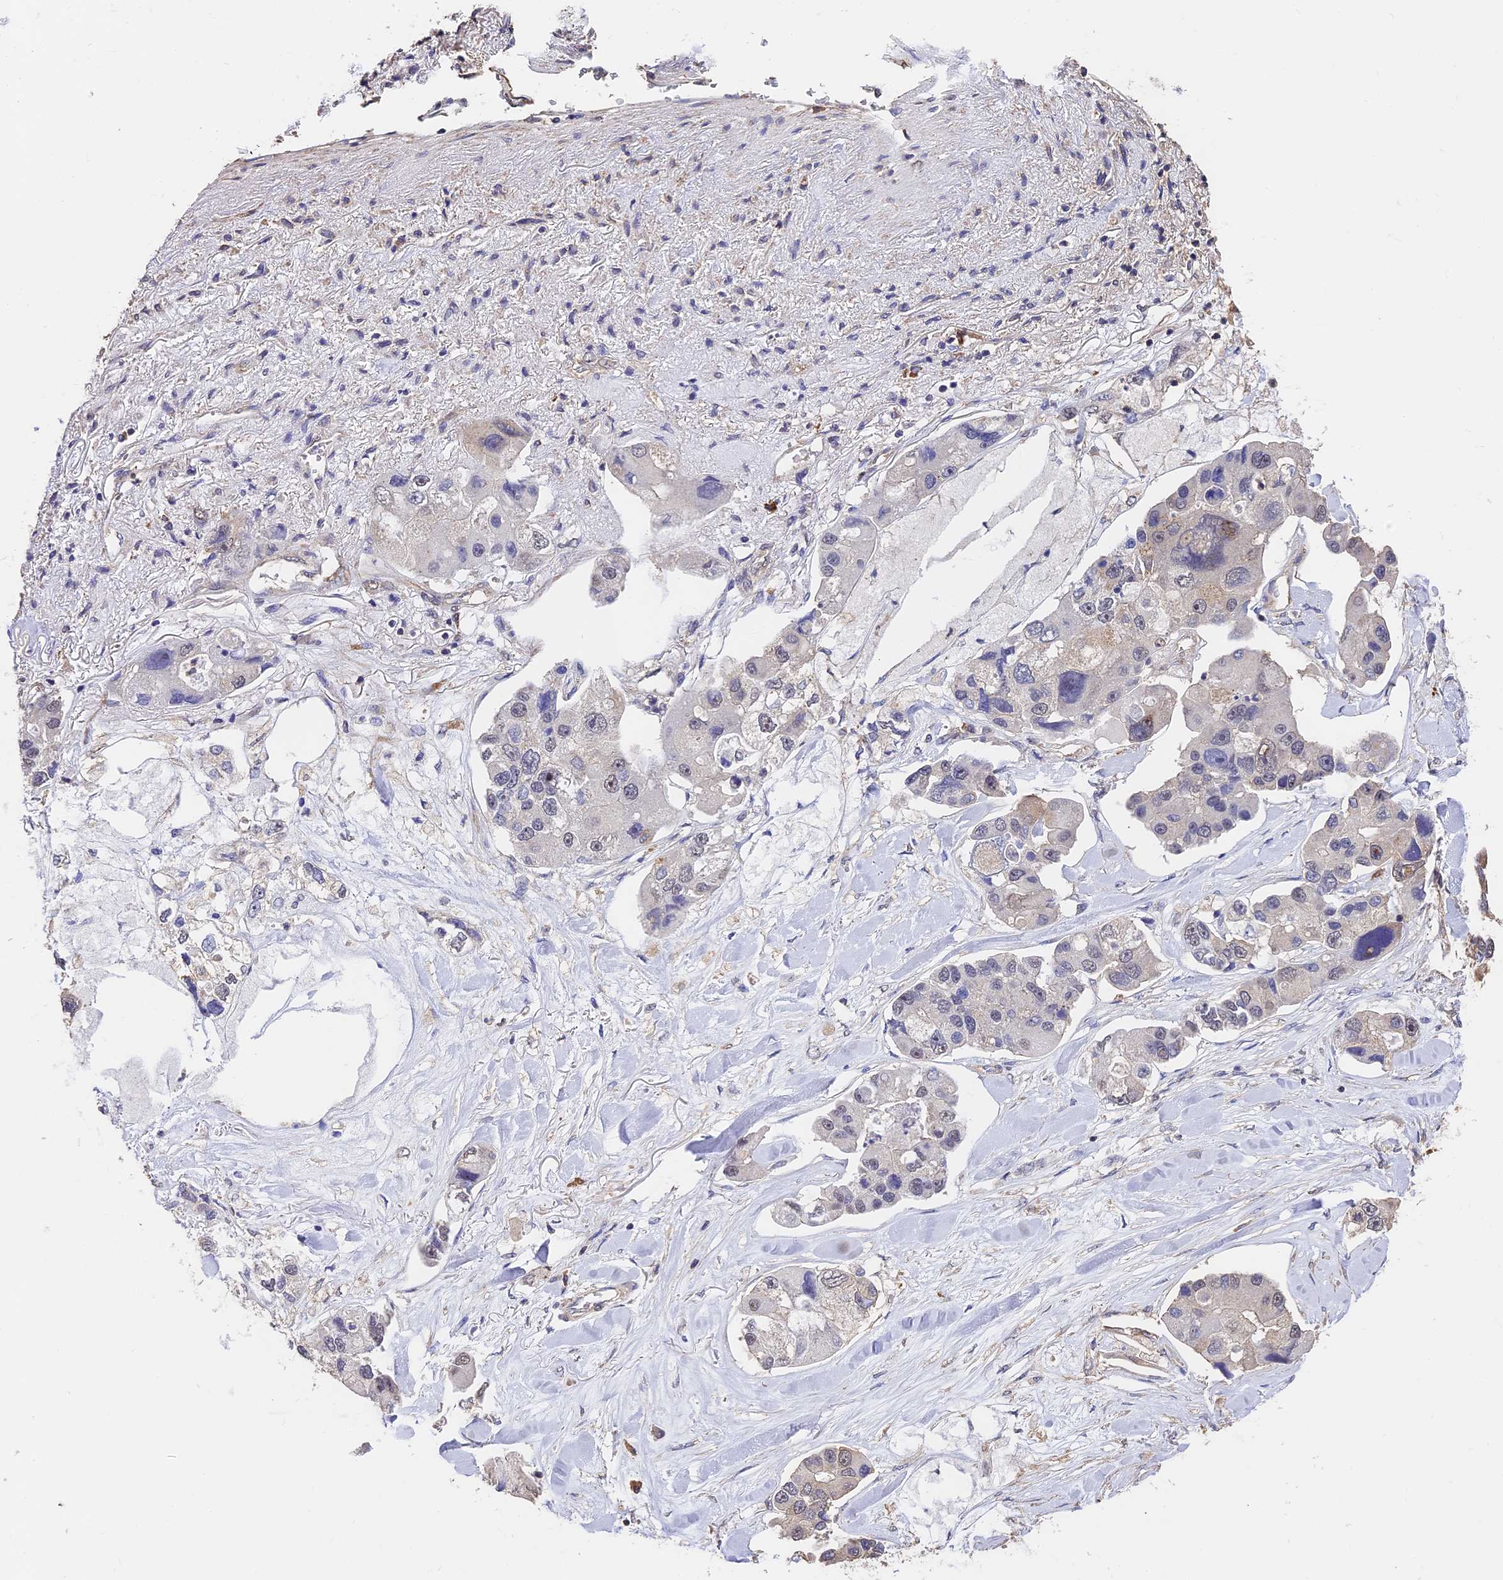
{"staining": {"intensity": "weak", "quantity": "<25%", "location": "nuclear"}, "tissue": "lung cancer", "cell_type": "Tumor cells", "image_type": "cancer", "snomed": [{"axis": "morphology", "description": "Adenocarcinoma, NOS"}, {"axis": "topography", "description": "Lung"}], "caption": "Immunohistochemical staining of adenocarcinoma (lung) exhibits no significant positivity in tumor cells.", "gene": "SLC11A1", "patient": {"sex": "female", "age": 54}}